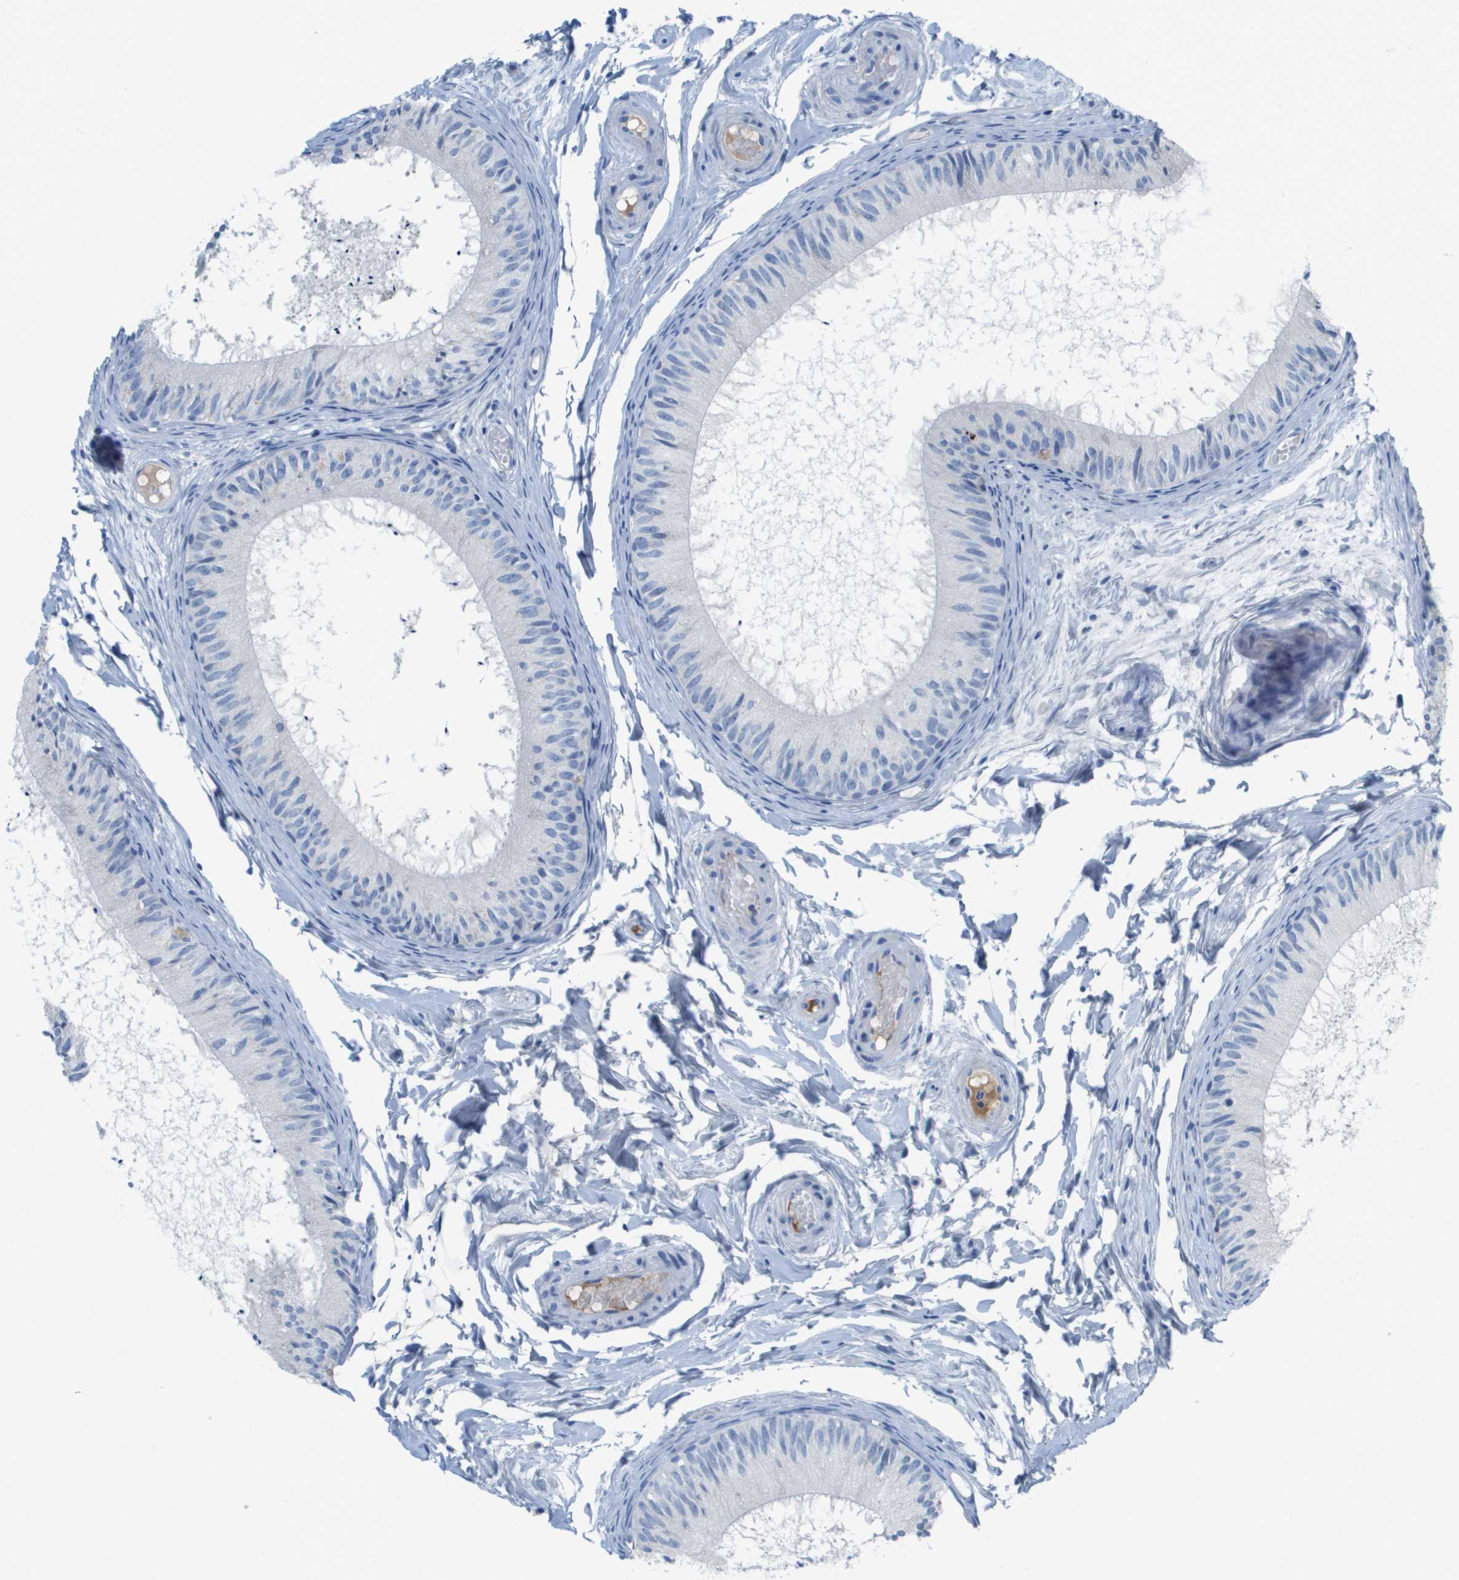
{"staining": {"intensity": "negative", "quantity": "none", "location": "none"}, "tissue": "epididymis", "cell_type": "Glandular cells", "image_type": "normal", "snomed": [{"axis": "morphology", "description": "Normal tissue, NOS"}, {"axis": "topography", "description": "Epididymis"}], "caption": "Glandular cells are negative for brown protein staining in unremarkable epididymis.", "gene": "GPR18", "patient": {"sex": "male", "age": 46}}